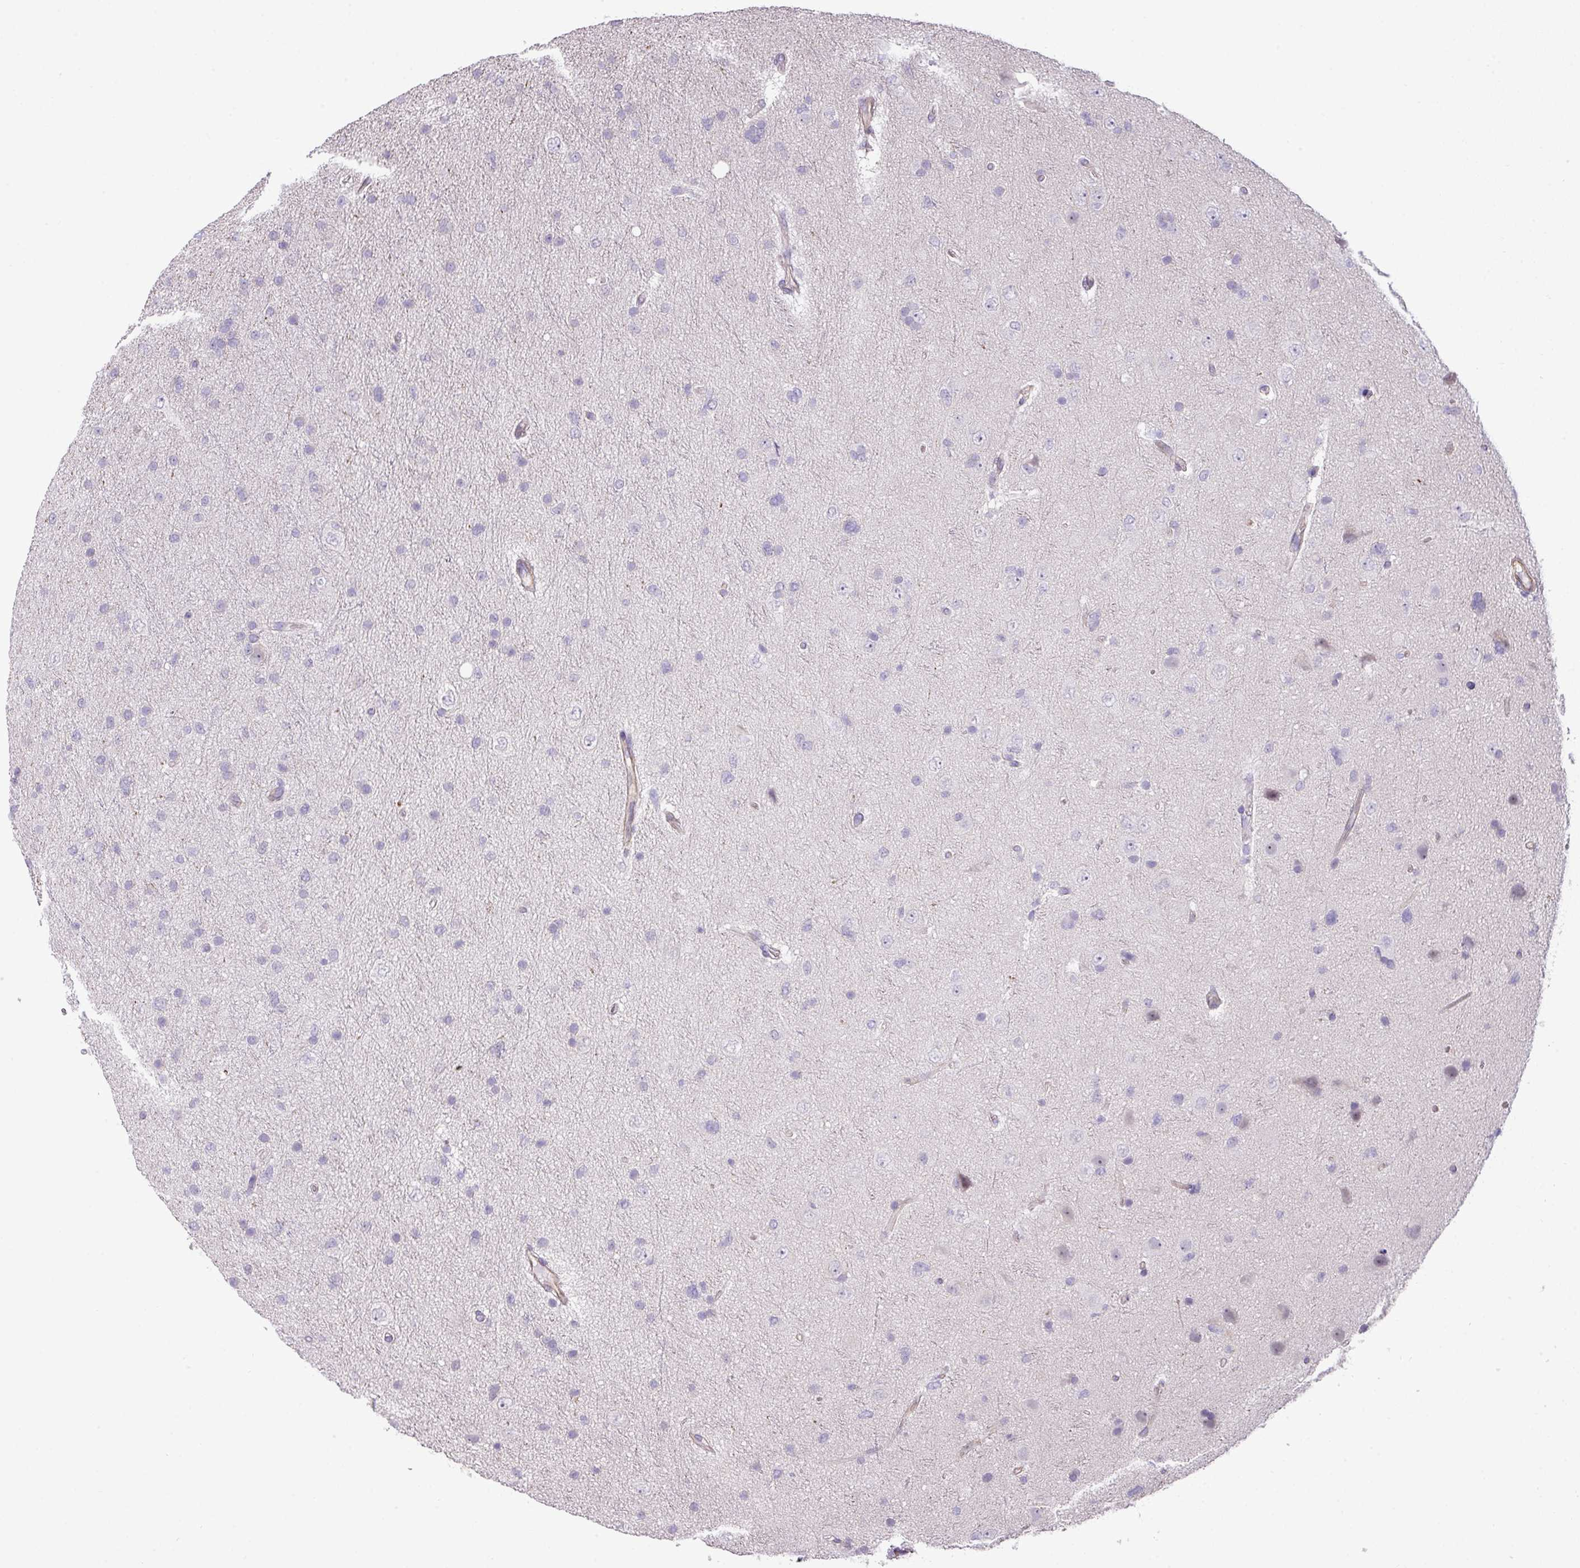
{"staining": {"intensity": "negative", "quantity": "none", "location": "none"}, "tissue": "glioma", "cell_type": "Tumor cells", "image_type": "cancer", "snomed": [{"axis": "morphology", "description": "Glioma, malignant, Low grade"}, {"axis": "topography", "description": "Cerebral cortex"}], "caption": "Glioma was stained to show a protein in brown. There is no significant staining in tumor cells.", "gene": "LRRC41", "patient": {"sex": "female", "age": 39}}